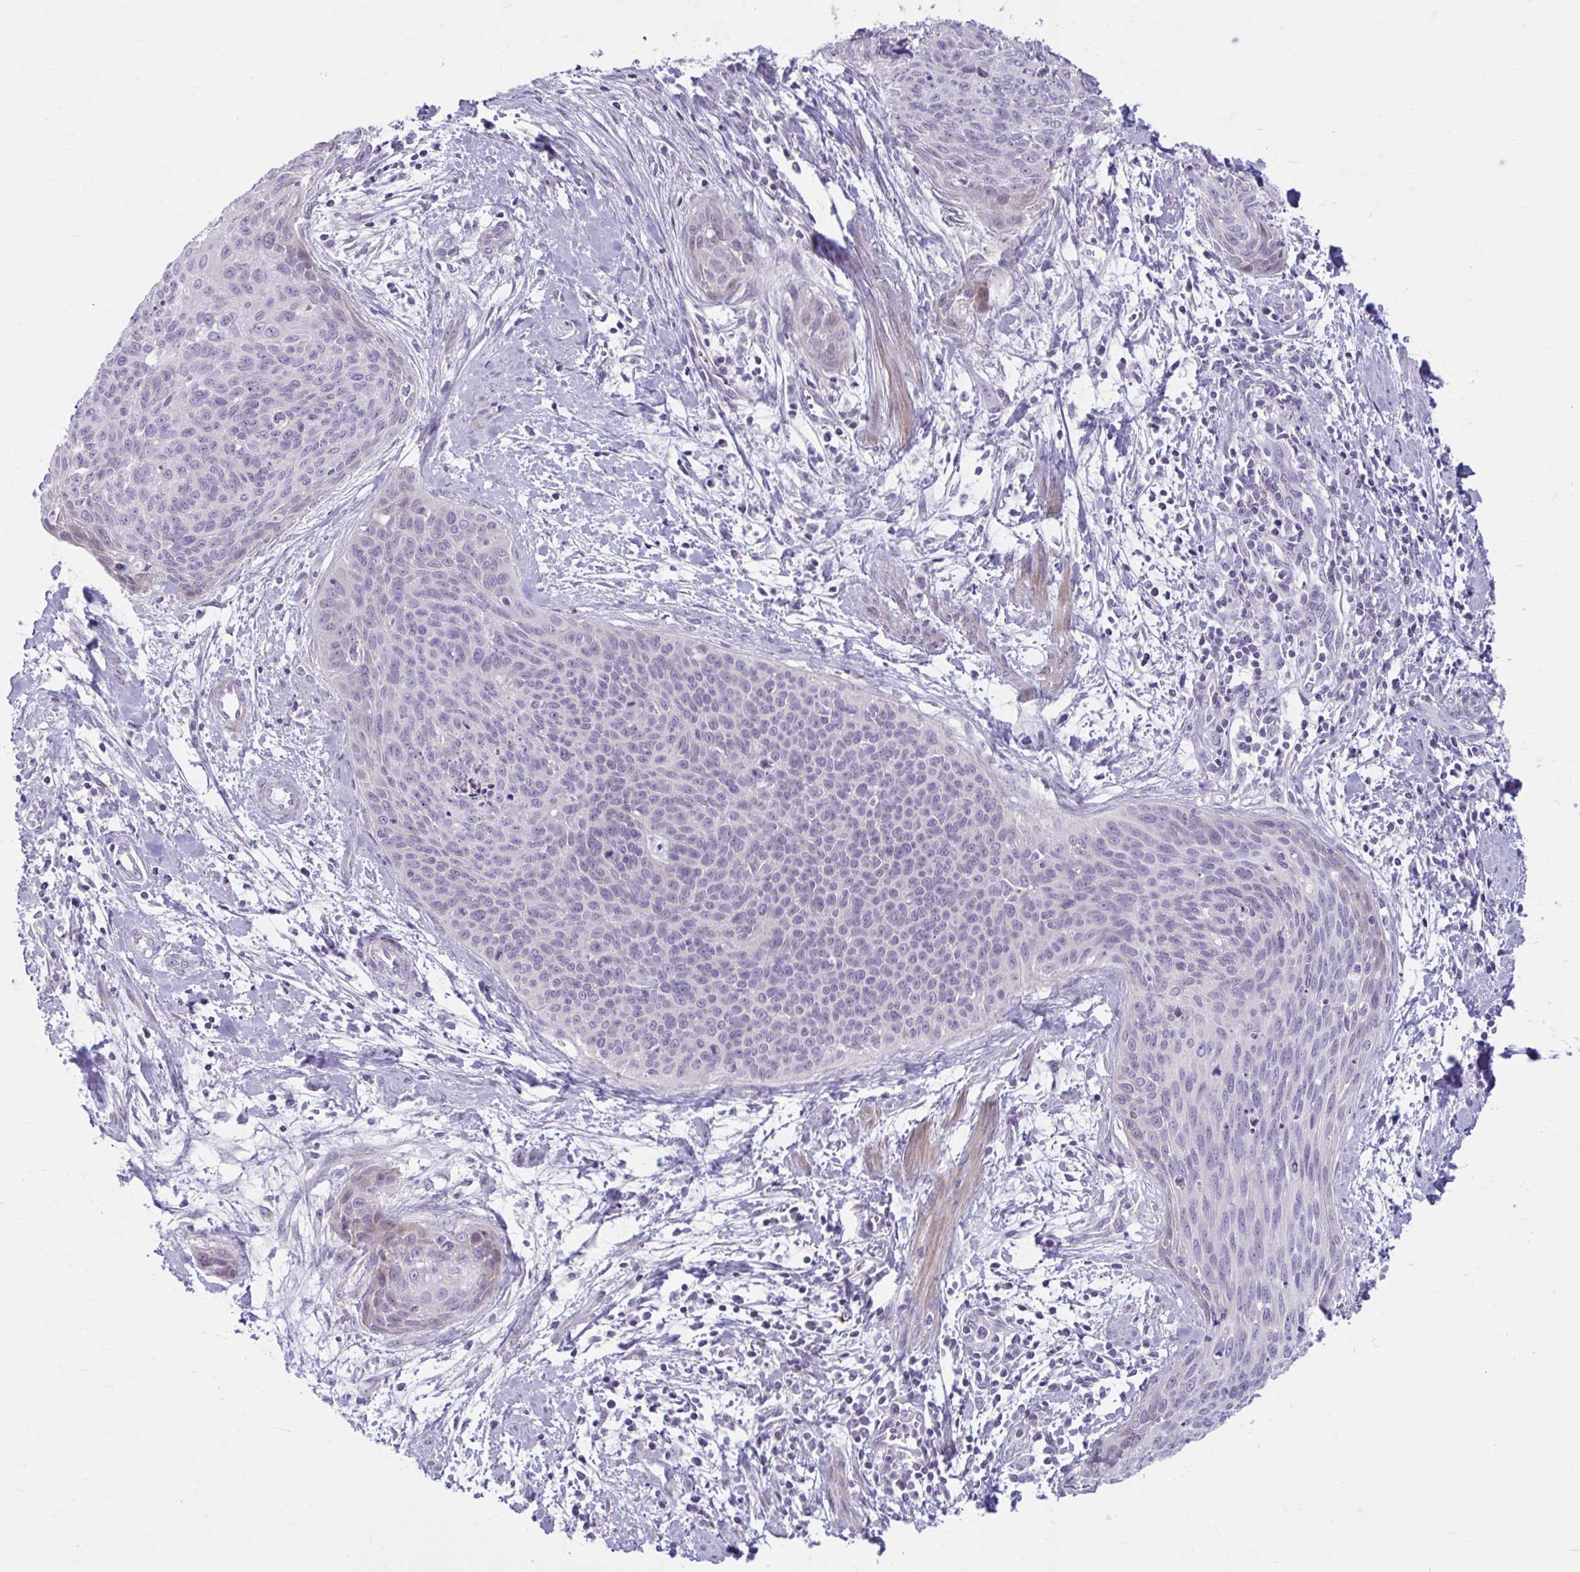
{"staining": {"intensity": "negative", "quantity": "none", "location": "none"}, "tissue": "cervical cancer", "cell_type": "Tumor cells", "image_type": "cancer", "snomed": [{"axis": "morphology", "description": "Squamous cell carcinoma, NOS"}, {"axis": "topography", "description": "Cervix"}], "caption": "Squamous cell carcinoma (cervical) was stained to show a protein in brown. There is no significant staining in tumor cells.", "gene": "MSMO1", "patient": {"sex": "female", "age": 55}}